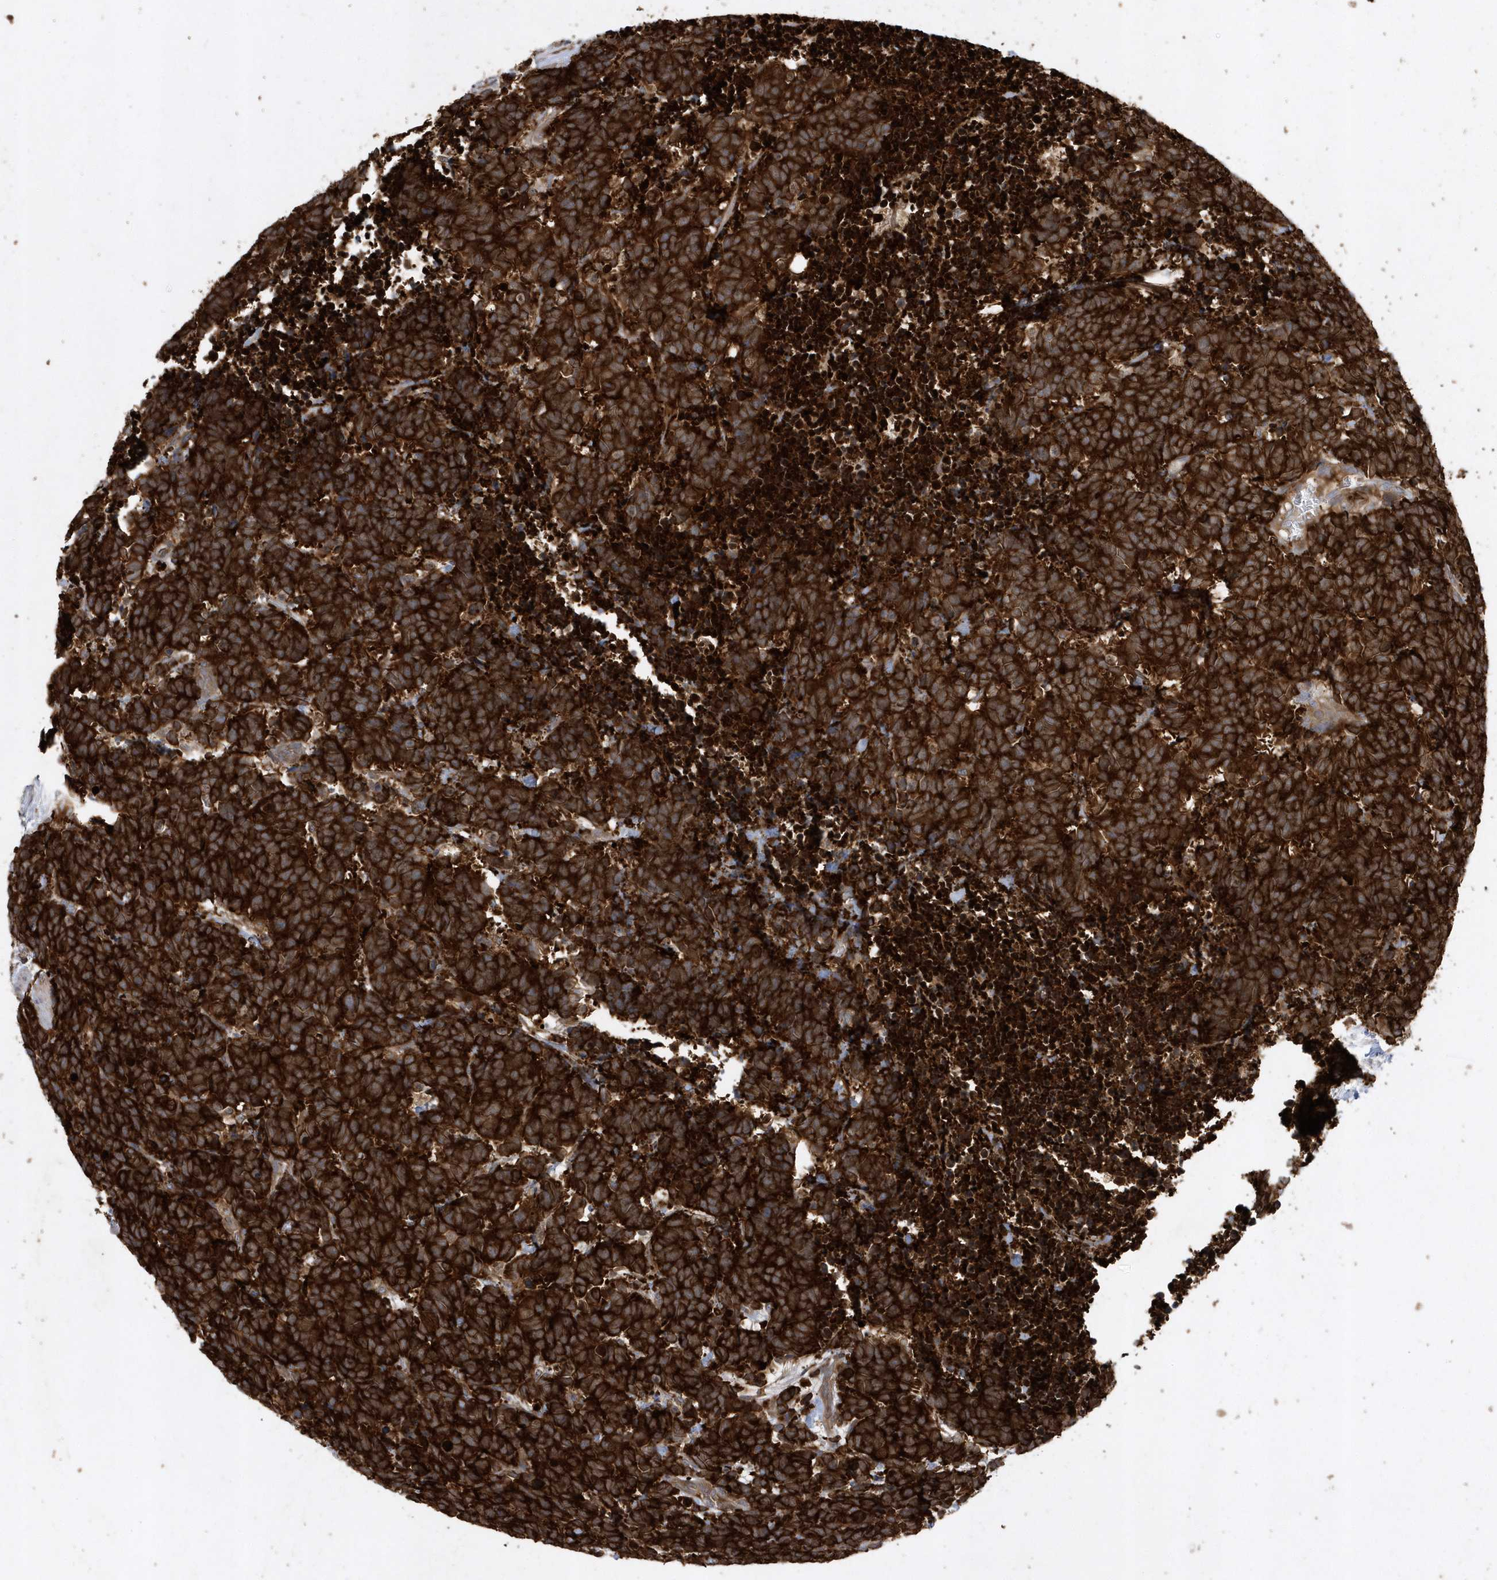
{"staining": {"intensity": "strong", "quantity": ">75%", "location": "cytoplasmic/membranous"}, "tissue": "carcinoid", "cell_type": "Tumor cells", "image_type": "cancer", "snomed": [{"axis": "morphology", "description": "Carcinoma, NOS"}, {"axis": "morphology", "description": "Carcinoid, malignant, NOS"}, {"axis": "topography", "description": "Urinary bladder"}], "caption": "Carcinoma stained with a brown dye shows strong cytoplasmic/membranous positive positivity in about >75% of tumor cells.", "gene": "PAICS", "patient": {"sex": "male", "age": 57}}